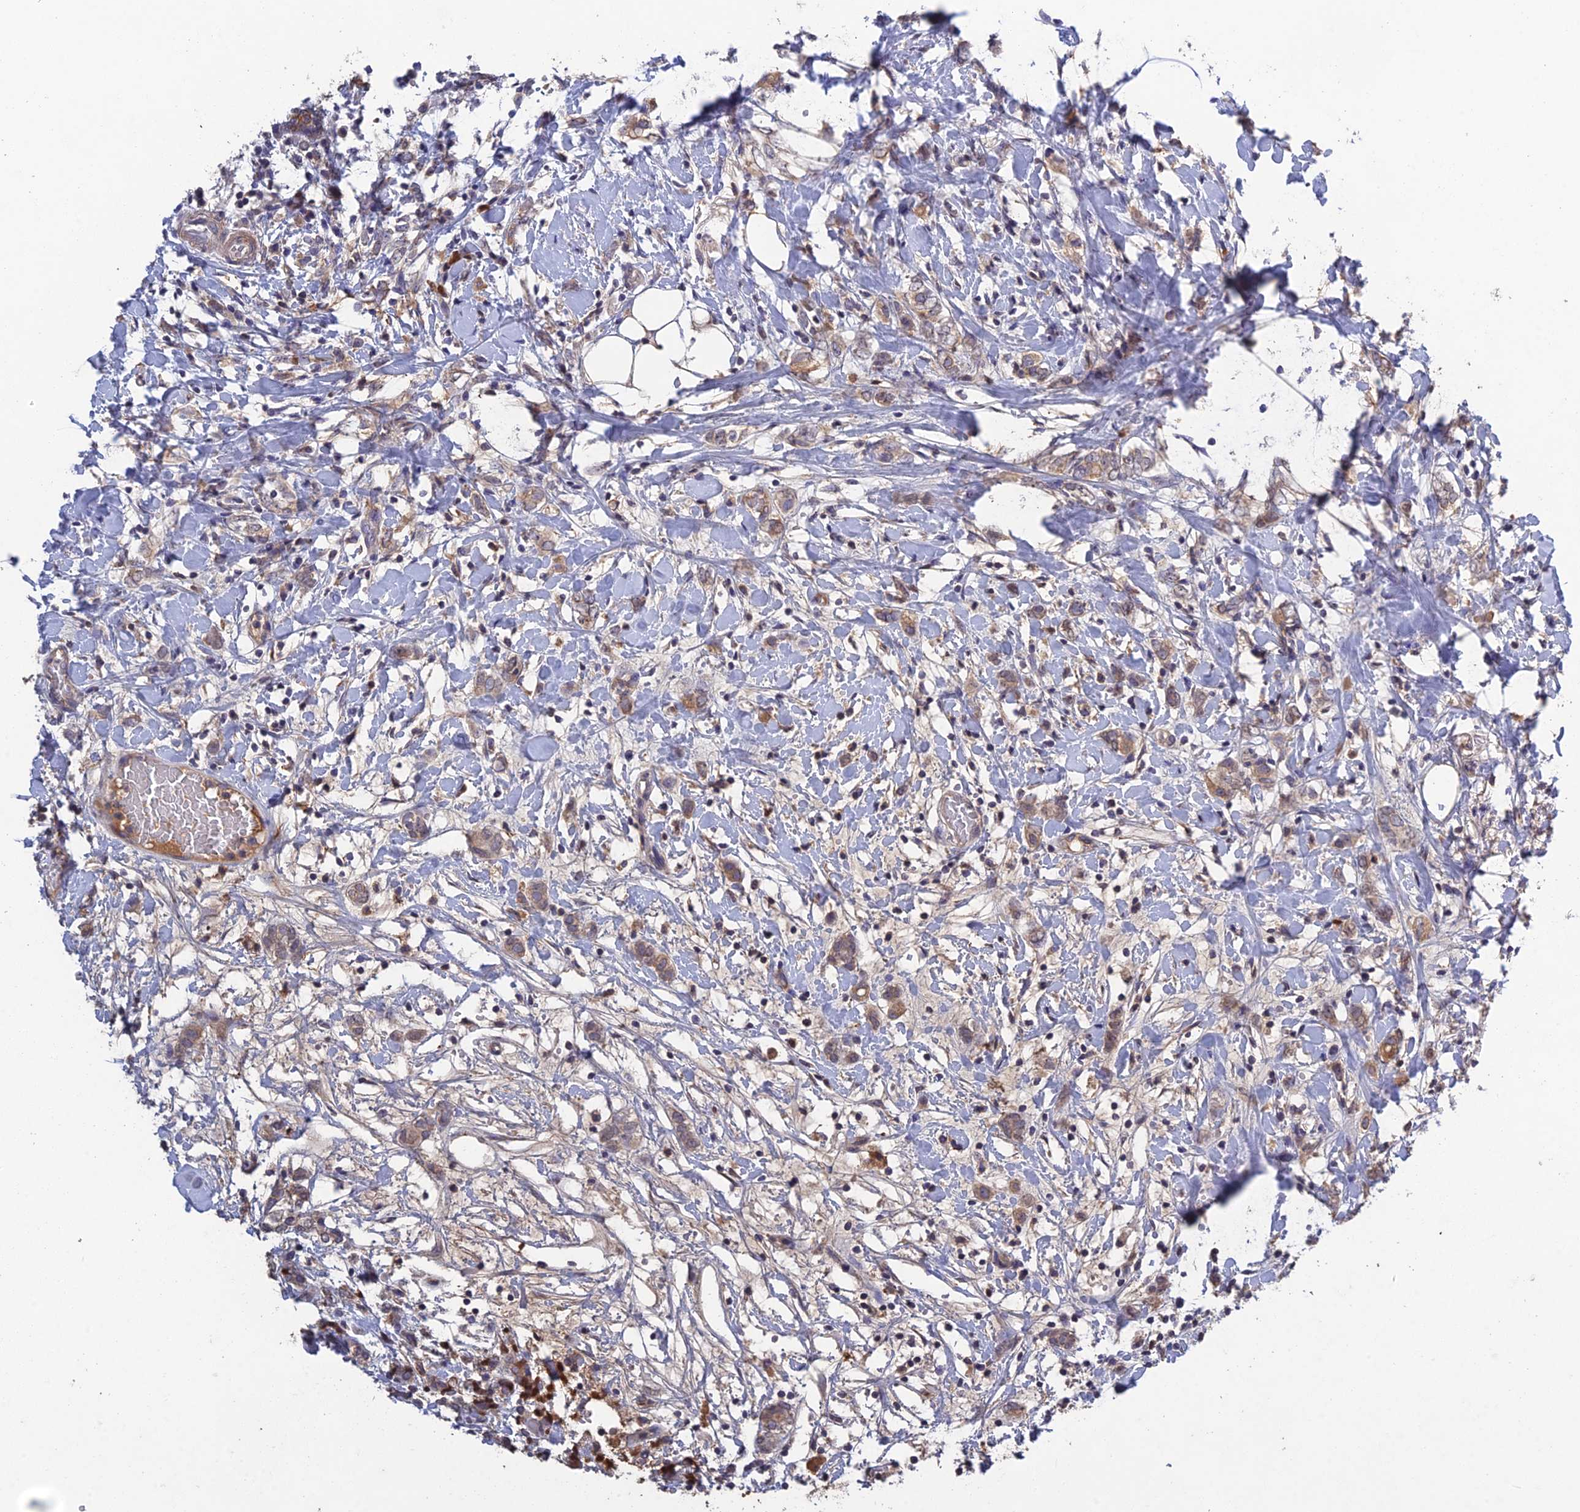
{"staining": {"intensity": "weak", "quantity": ">75%", "location": "cytoplasmic/membranous"}, "tissue": "breast cancer", "cell_type": "Tumor cells", "image_type": "cancer", "snomed": [{"axis": "morphology", "description": "Normal tissue, NOS"}, {"axis": "morphology", "description": "Lobular carcinoma"}, {"axis": "topography", "description": "Breast"}], "caption": "The micrograph exhibits a brown stain indicating the presence of a protein in the cytoplasmic/membranous of tumor cells in lobular carcinoma (breast).", "gene": "SLC39A13", "patient": {"sex": "female", "age": 47}}